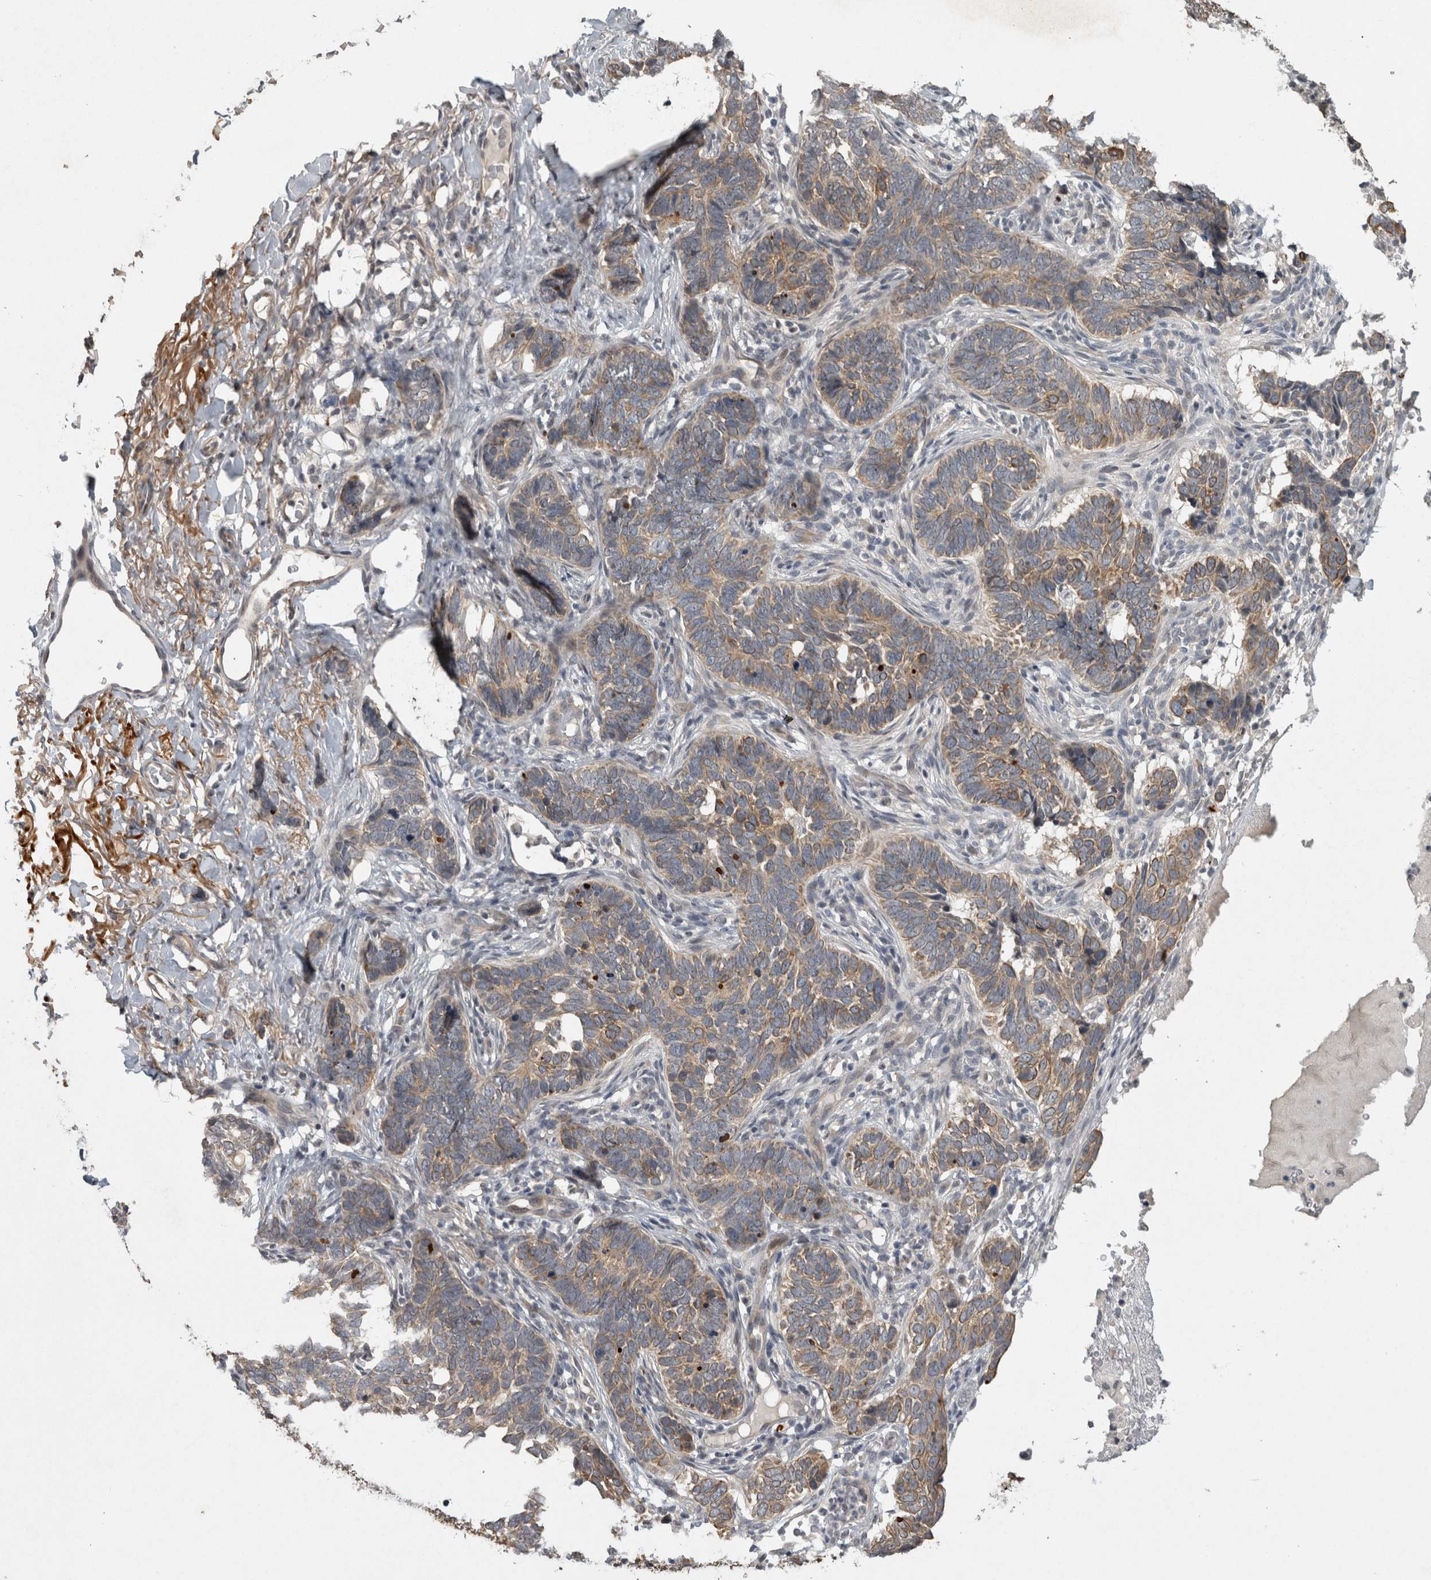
{"staining": {"intensity": "weak", "quantity": ">75%", "location": "cytoplasmic/membranous"}, "tissue": "skin cancer", "cell_type": "Tumor cells", "image_type": "cancer", "snomed": [{"axis": "morphology", "description": "Normal tissue, NOS"}, {"axis": "morphology", "description": "Basal cell carcinoma"}, {"axis": "topography", "description": "Skin"}], "caption": "Basal cell carcinoma (skin) stained for a protein demonstrates weak cytoplasmic/membranous positivity in tumor cells.", "gene": "RHPN1", "patient": {"sex": "male", "age": 77}}